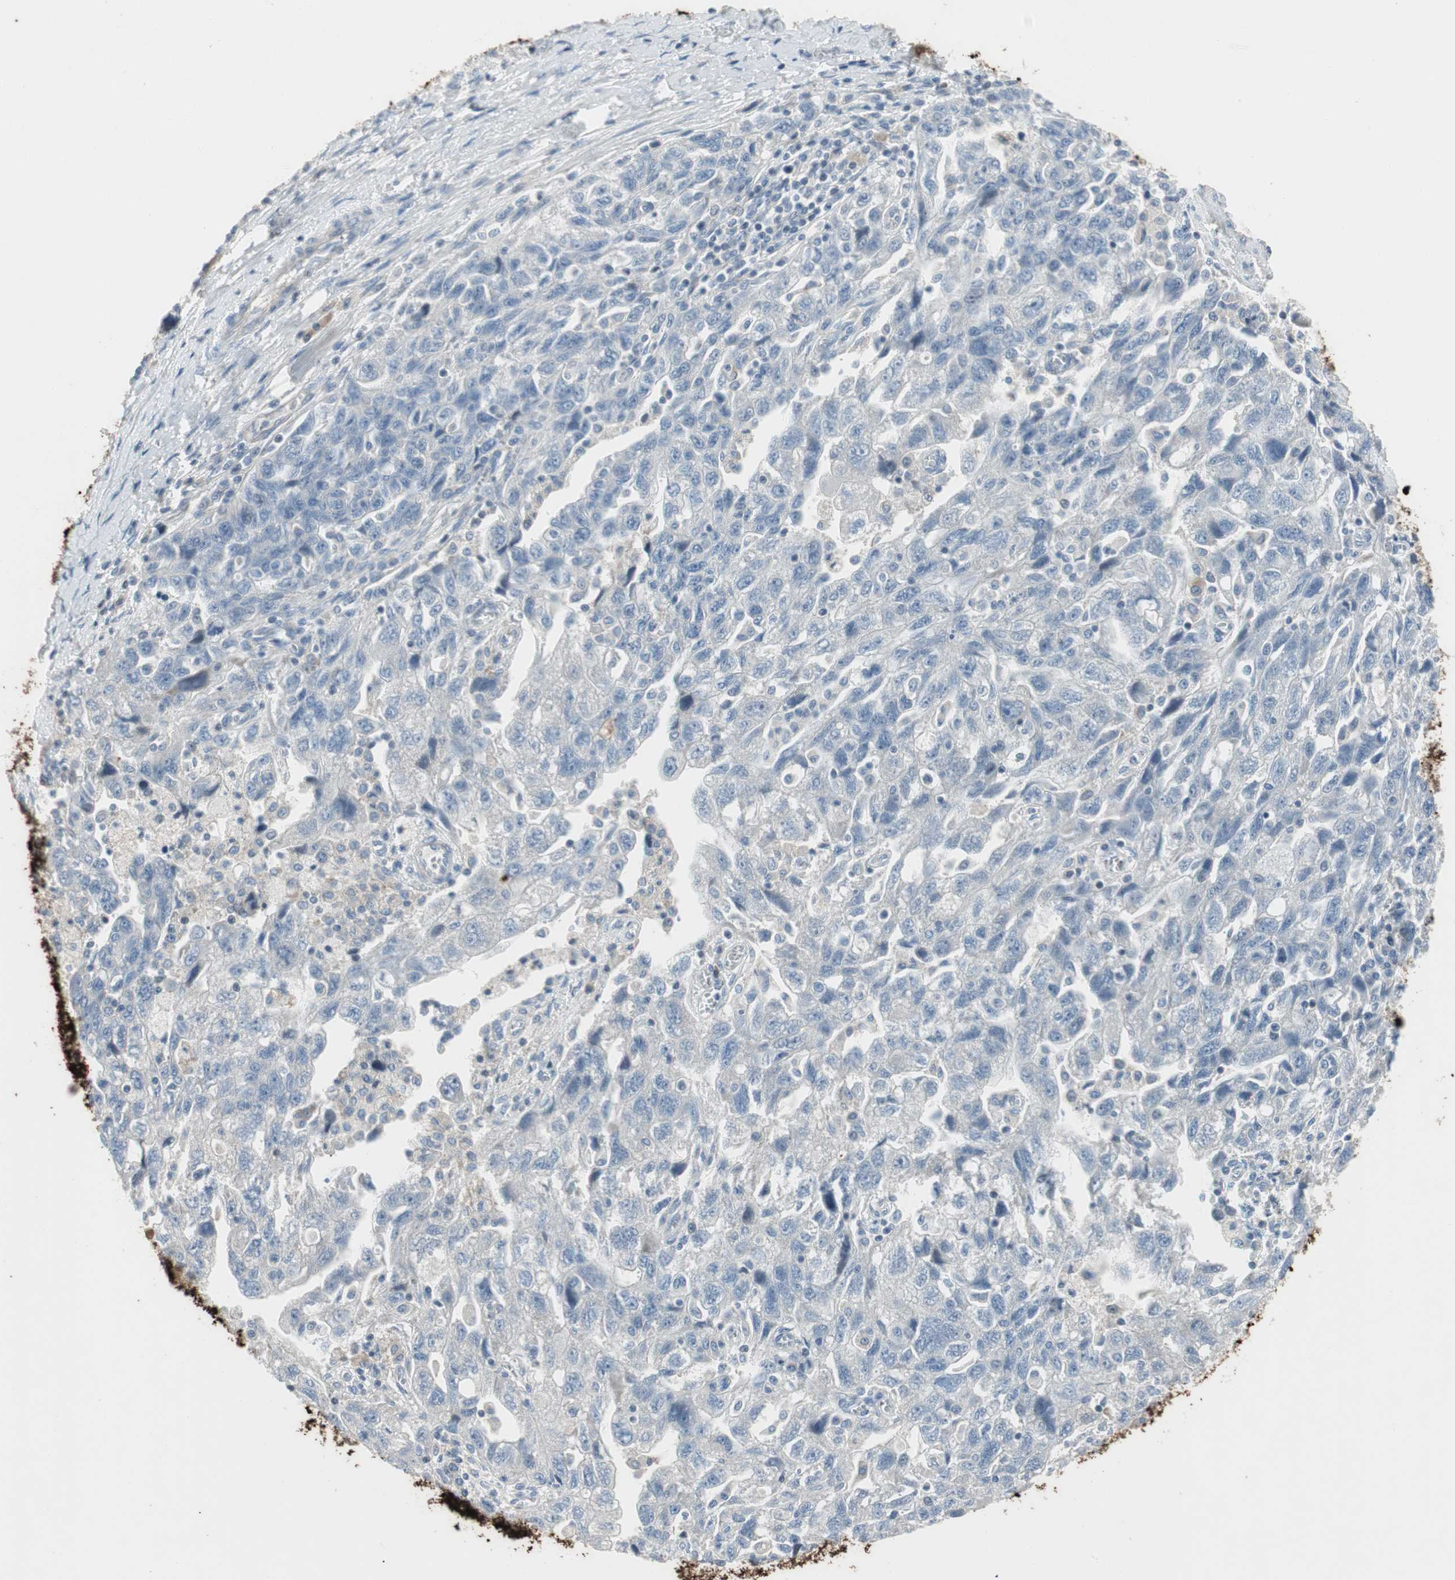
{"staining": {"intensity": "negative", "quantity": "none", "location": "none"}, "tissue": "ovarian cancer", "cell_type": "Tumor cells", "image_type": "cancer", "snomed": [{"axis": "morphology", "description": "Carcinoma, NOS"}, {"axis": "morphology", "description": "Cystadenocarcinoma, serous, NOS"}, {"axis": "topography", "description": "Ovary"}], "caption": "The micrograph exhibits no staining of tumor cells in ovarian cancer (serous cystadenocarcinoma).", "gene": "PIGR", "patient": {"sex": "female", "age": 69}}